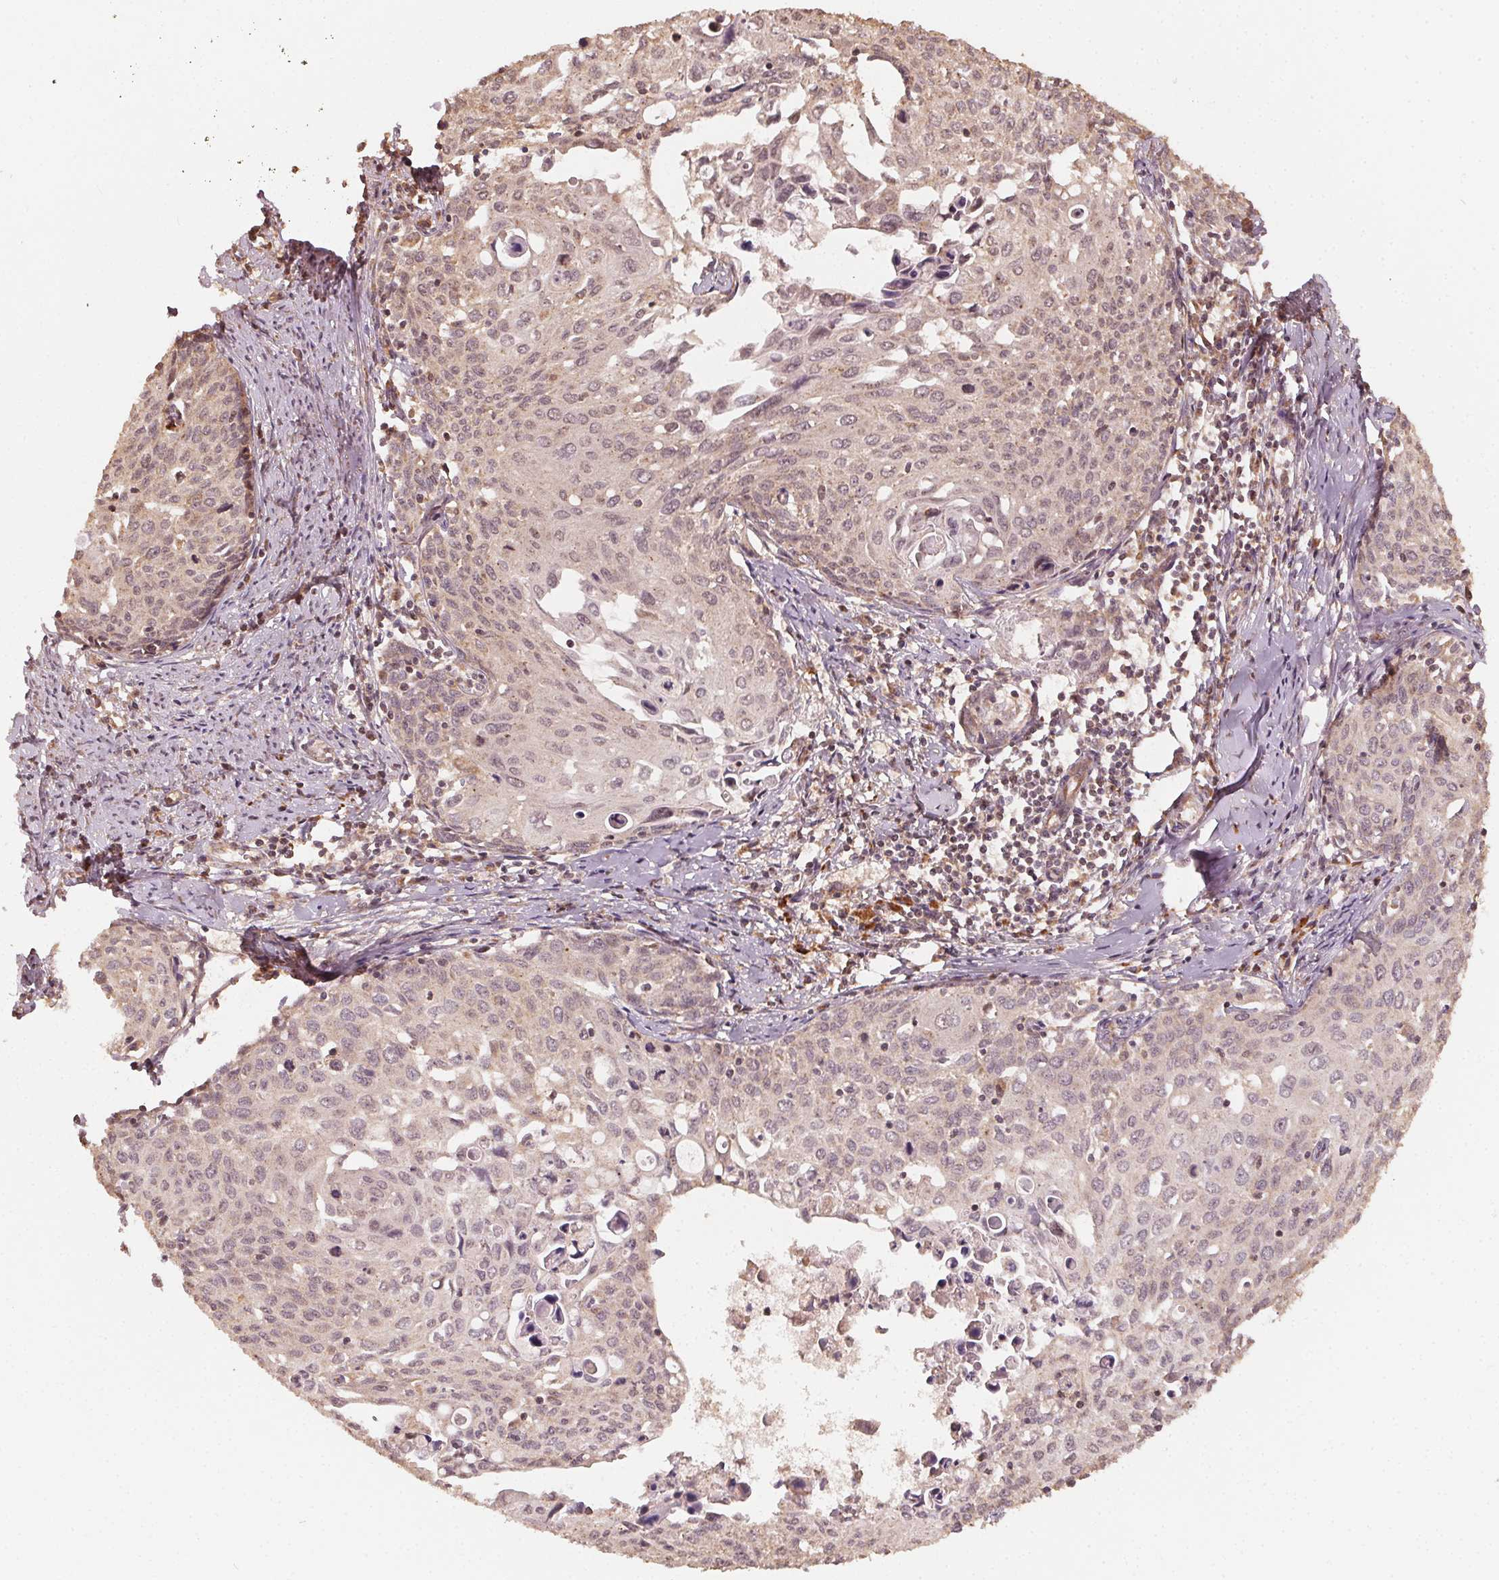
{"staining": {"intensity": "weak", "quantity": ">75%", "location": "cytoplasmic/membranous"}, "tissue": "cervical cancer", "cell_type": "Tumor cells", "image_type": "cancer", "snomed": [{"axis": "morphology", "description": "Squamous cell carcinoma, NOS"}, {"axis": "topography", "description": "Cervix"}], "caption": "The photomicrograph reveals staining of squamous cell carcinoma (cervical), revealing weak cytoplasmic/membranous protein staining (brown color) within tumor cells.", "gene": "WBP2", "patient": {"sex": "female", "age": 62}}